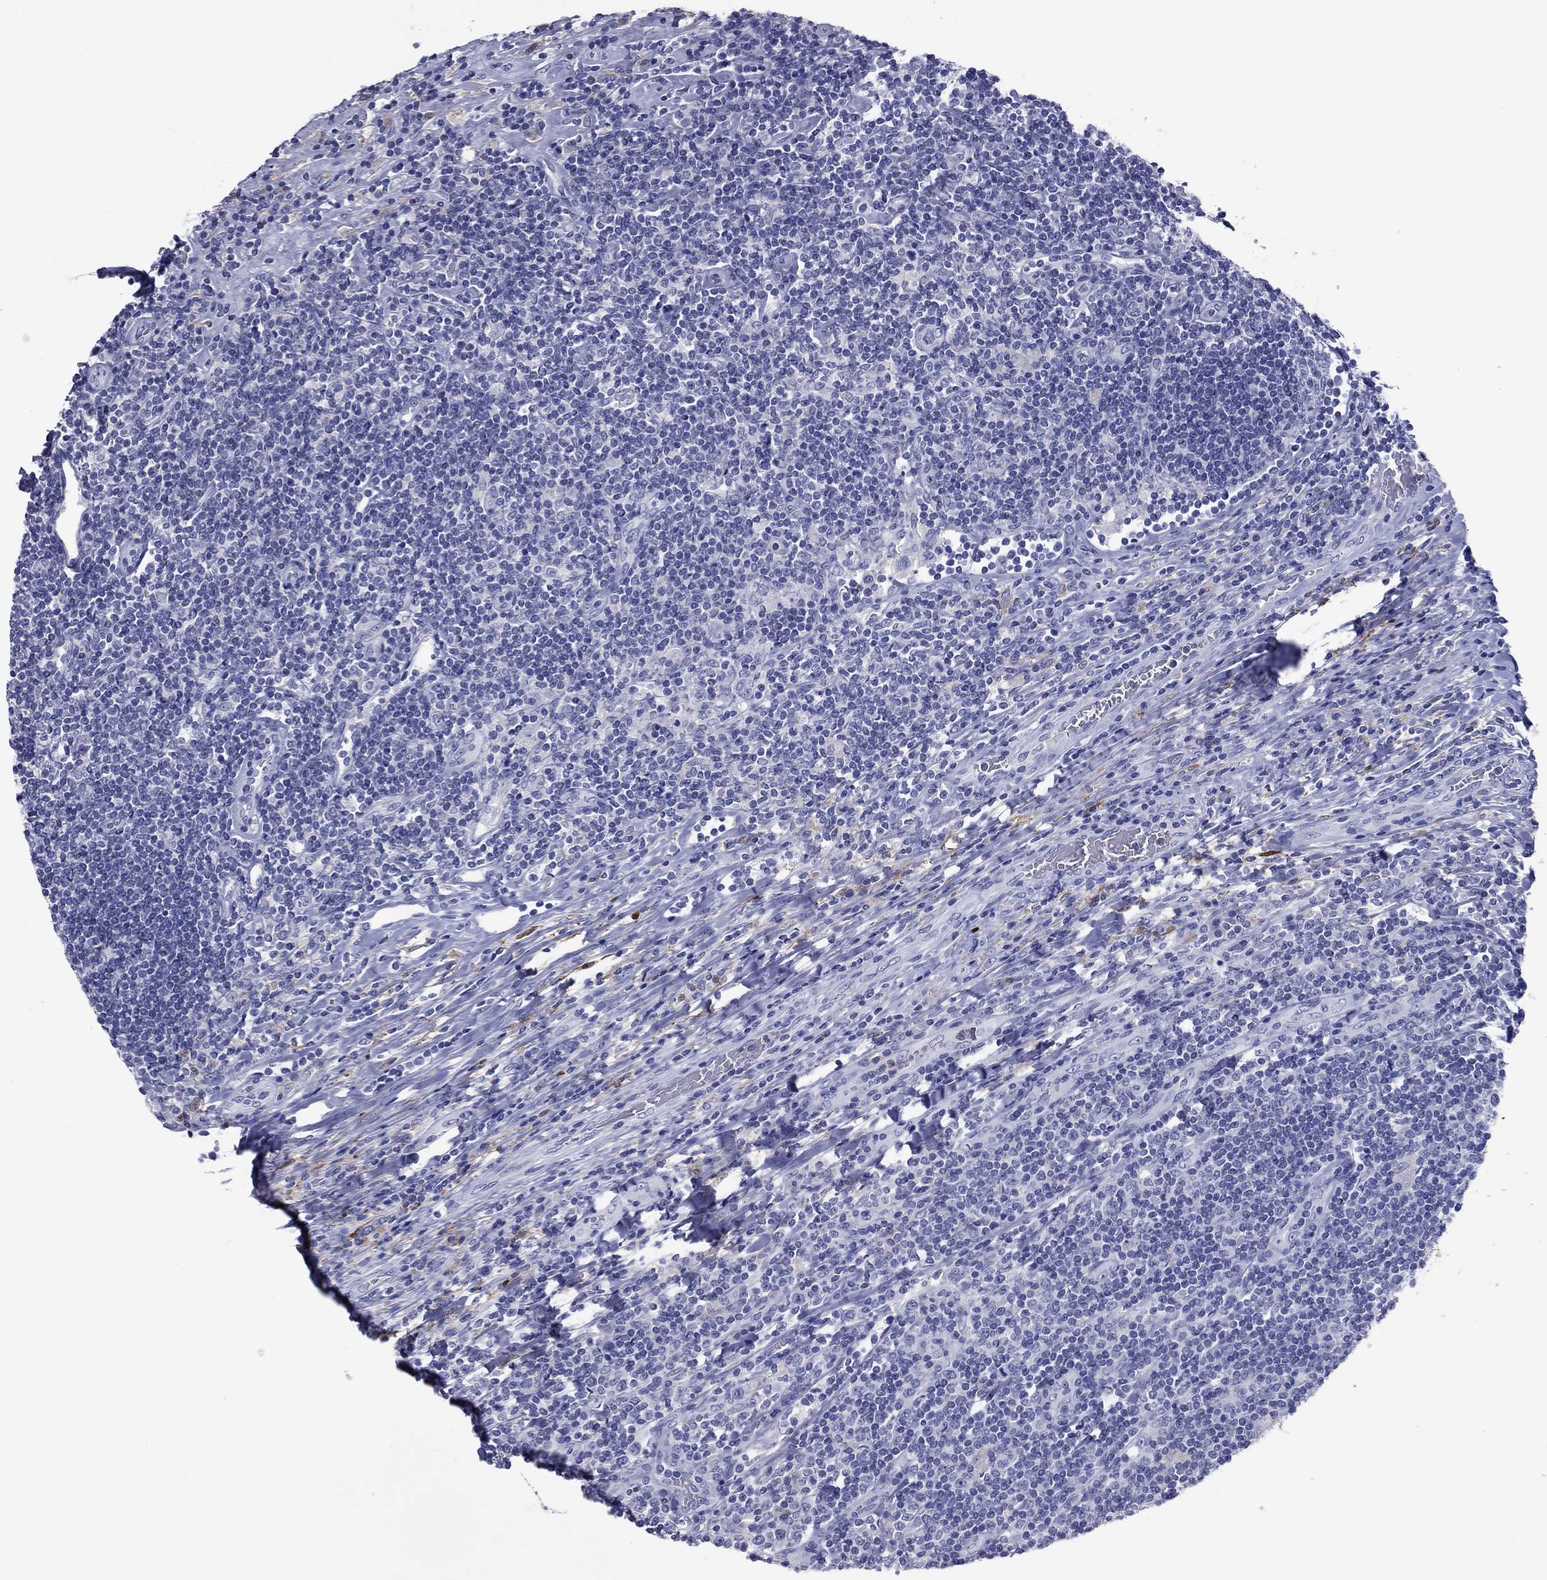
{"staining": {"intensity": "negative", "quantity": "none", "location": "none"}, "tissue": "lymphoma", "cell_type": "Tumor cells", "image_type": "cancer", "snomed": [{"axis": "morphology", "description": "Hodgkin's disease, NOS"}, {"axis": "topography", "description": "Lymph node"}], "caption": "Hodgkin's disease stained for a protein using IHC exhibits no expression tumor cells.", "gene": "CFAP119", "patient": {"sex": "male", "age": 40}}